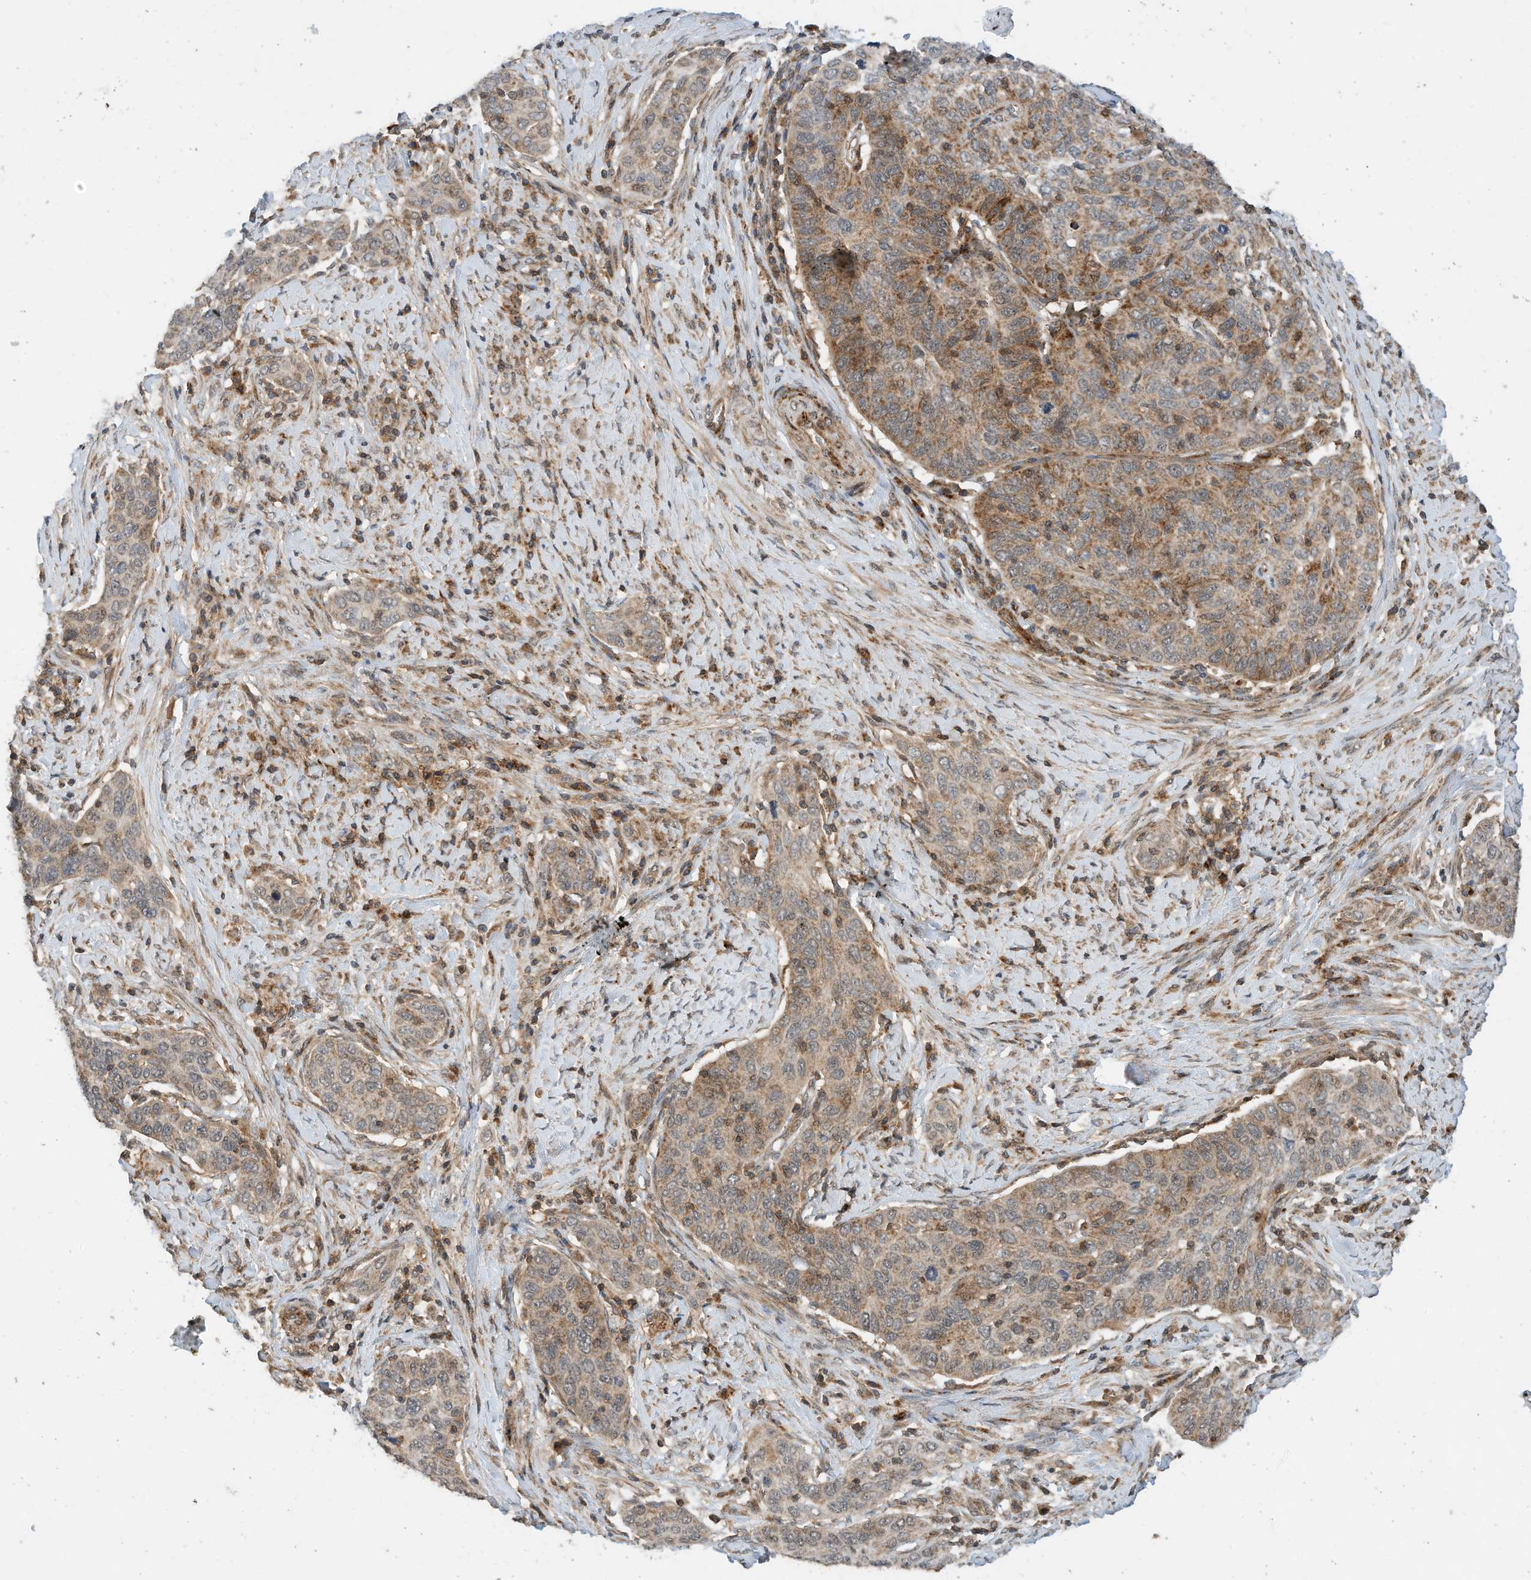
{"staining": {"intensity": "moderate", "quantity": ">75%", "location": "cytoplasmic/membranous"}, "tissue": "cervical cancer", "cell_type": "Tumor cells", "image_type": "cancer", "snomed": [{"axis": "morphology", "description": "Squamous cell carcinoma, NOS"}, {"axis": "topography", "description": "Cervix"}], "caption": "About >75% of tumor cells in human cervical squamous cell carcinoma demonstrate moderate cytoplasmic/membranous protein staining as visualized by brown immunohistochemical staining.", "gene": "CPAMD8", "patient": {"sex": "female", "age": 60}}